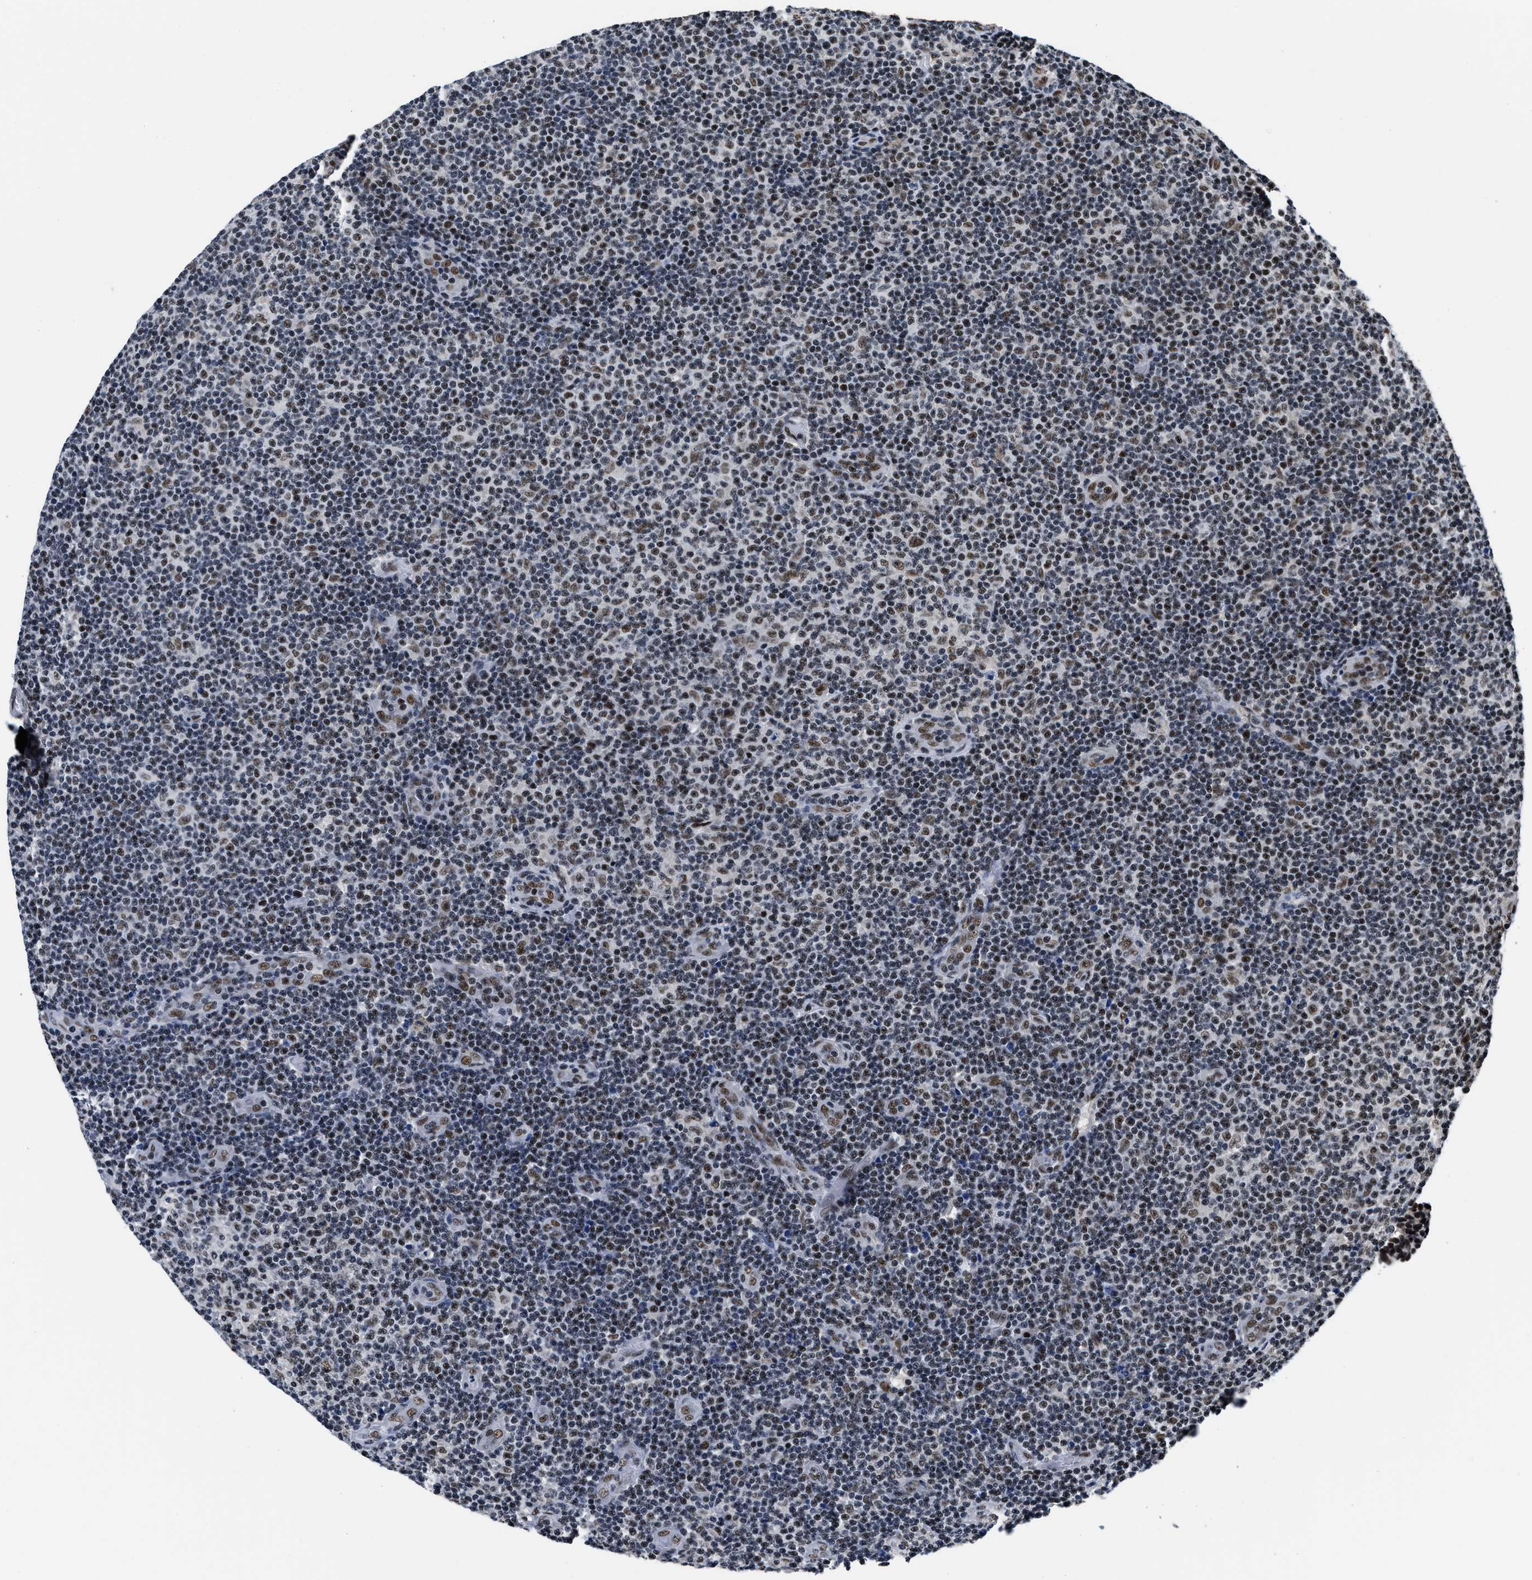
{"staining": {"intensity": "moderate", "quantity": "25%-75%", "location": "nuclear"}, "tissue": "lymphoma", "cell_type": "Tumor cells", "image_type": "cancer", "snomed": [{"axis": "morphology", "description": "Malignant lymphoma, non-Hodgkin's type, Low grade"}, {"axis": "topography", "description": "Lymph node"}], "caption": "Lymphoma stained for a protein (brown) demonstrates moderate nuclear positive expression in approximately 25%-75% of tumor cells.", "gene": "HNRNPH2", "patient": {"sex": "male", "age": 83}}